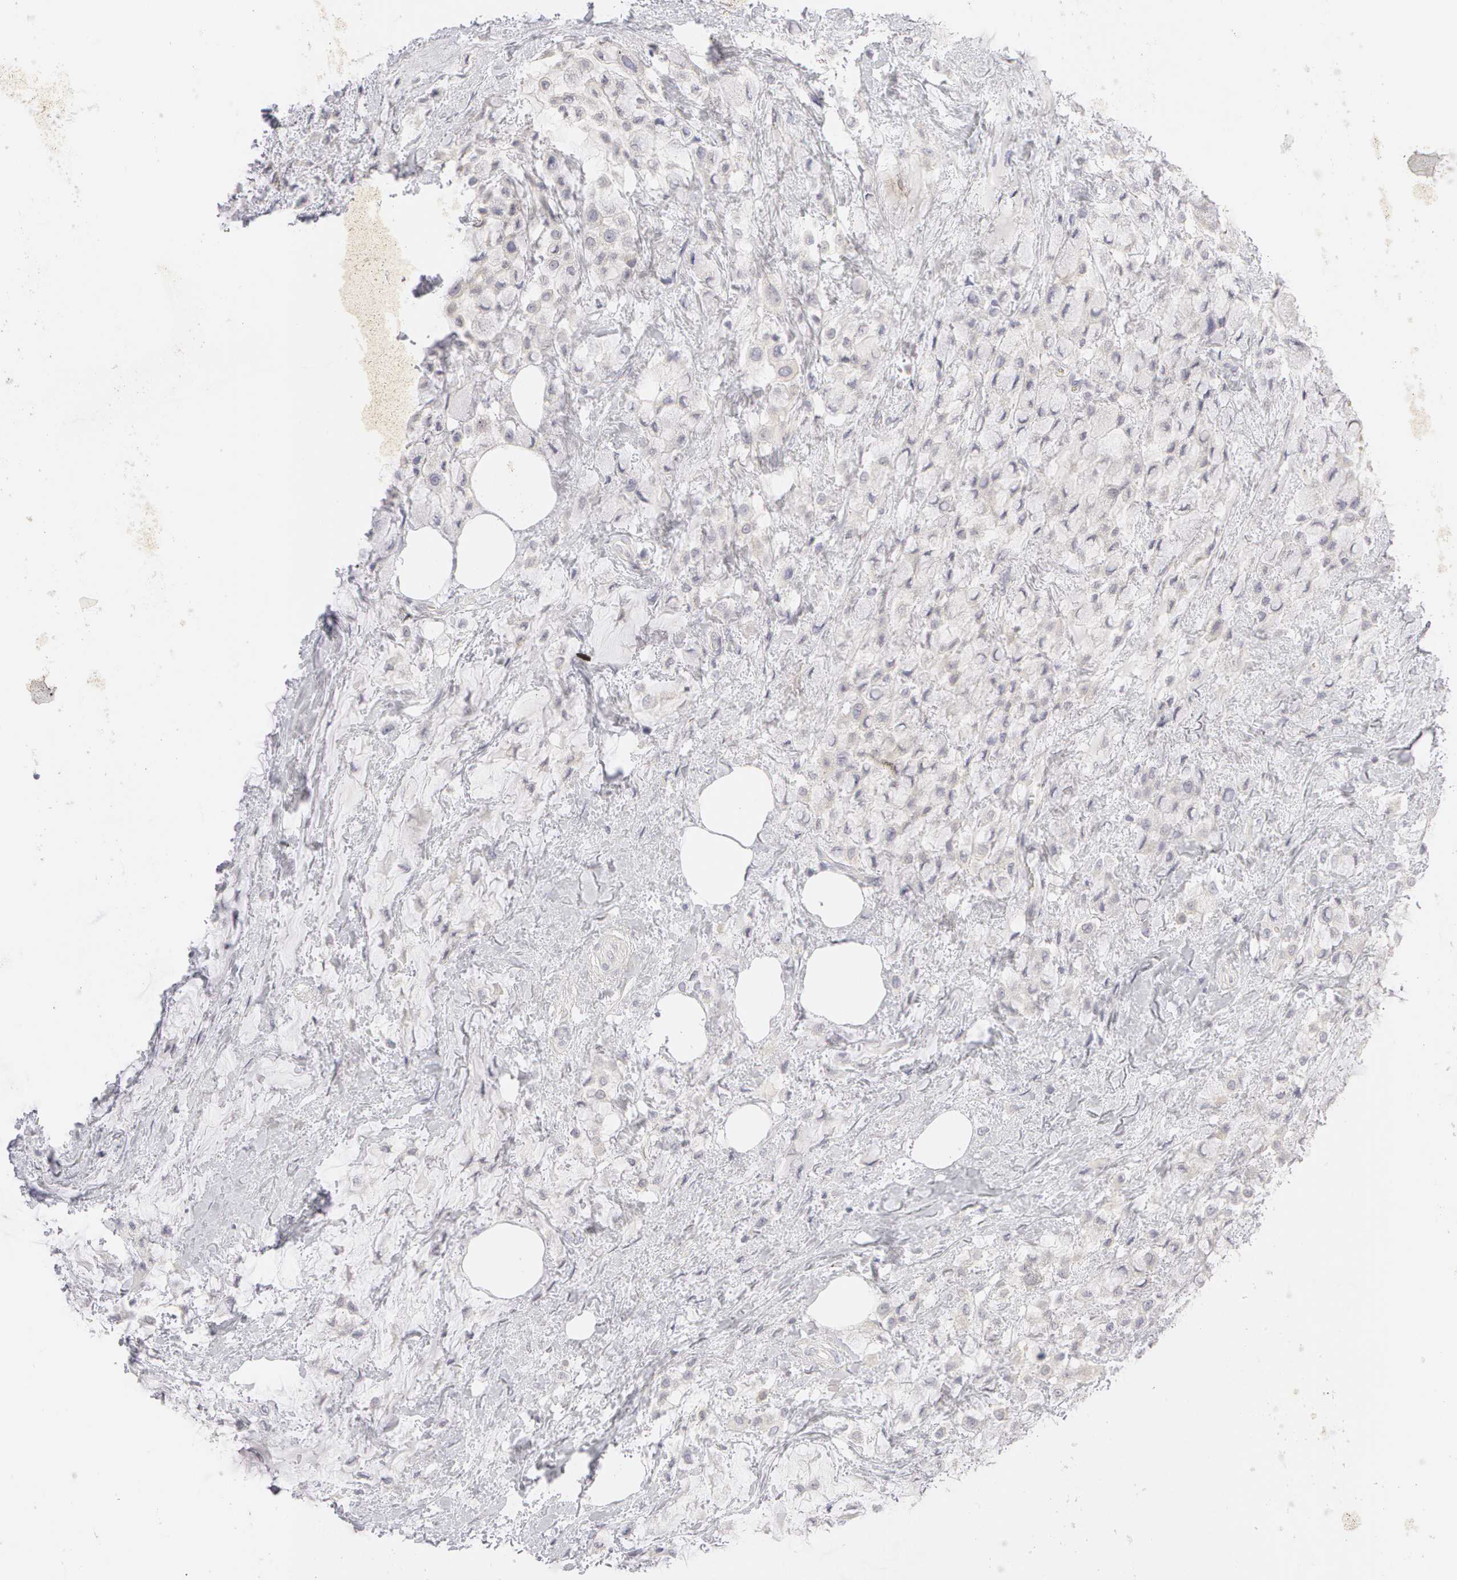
{"staining": {"intensity": "negative", "quantity": "none", "location": "none"}, "tissue": "breast cancer", "cell_type": "Tumor cells", "image_type": "cancer", "snomed": [{"axis": "morphology", "description": "Lobular carcinoma"}, {"axis": "topography", "description": "Breast"}], "caption": "This is a micrograph of IHC staining of breast cancer (lobular carcinoma), which shows no positivity in tumor cells.", "gene": "ABCB1", "patient": {"sex": "female", "age": 85}}